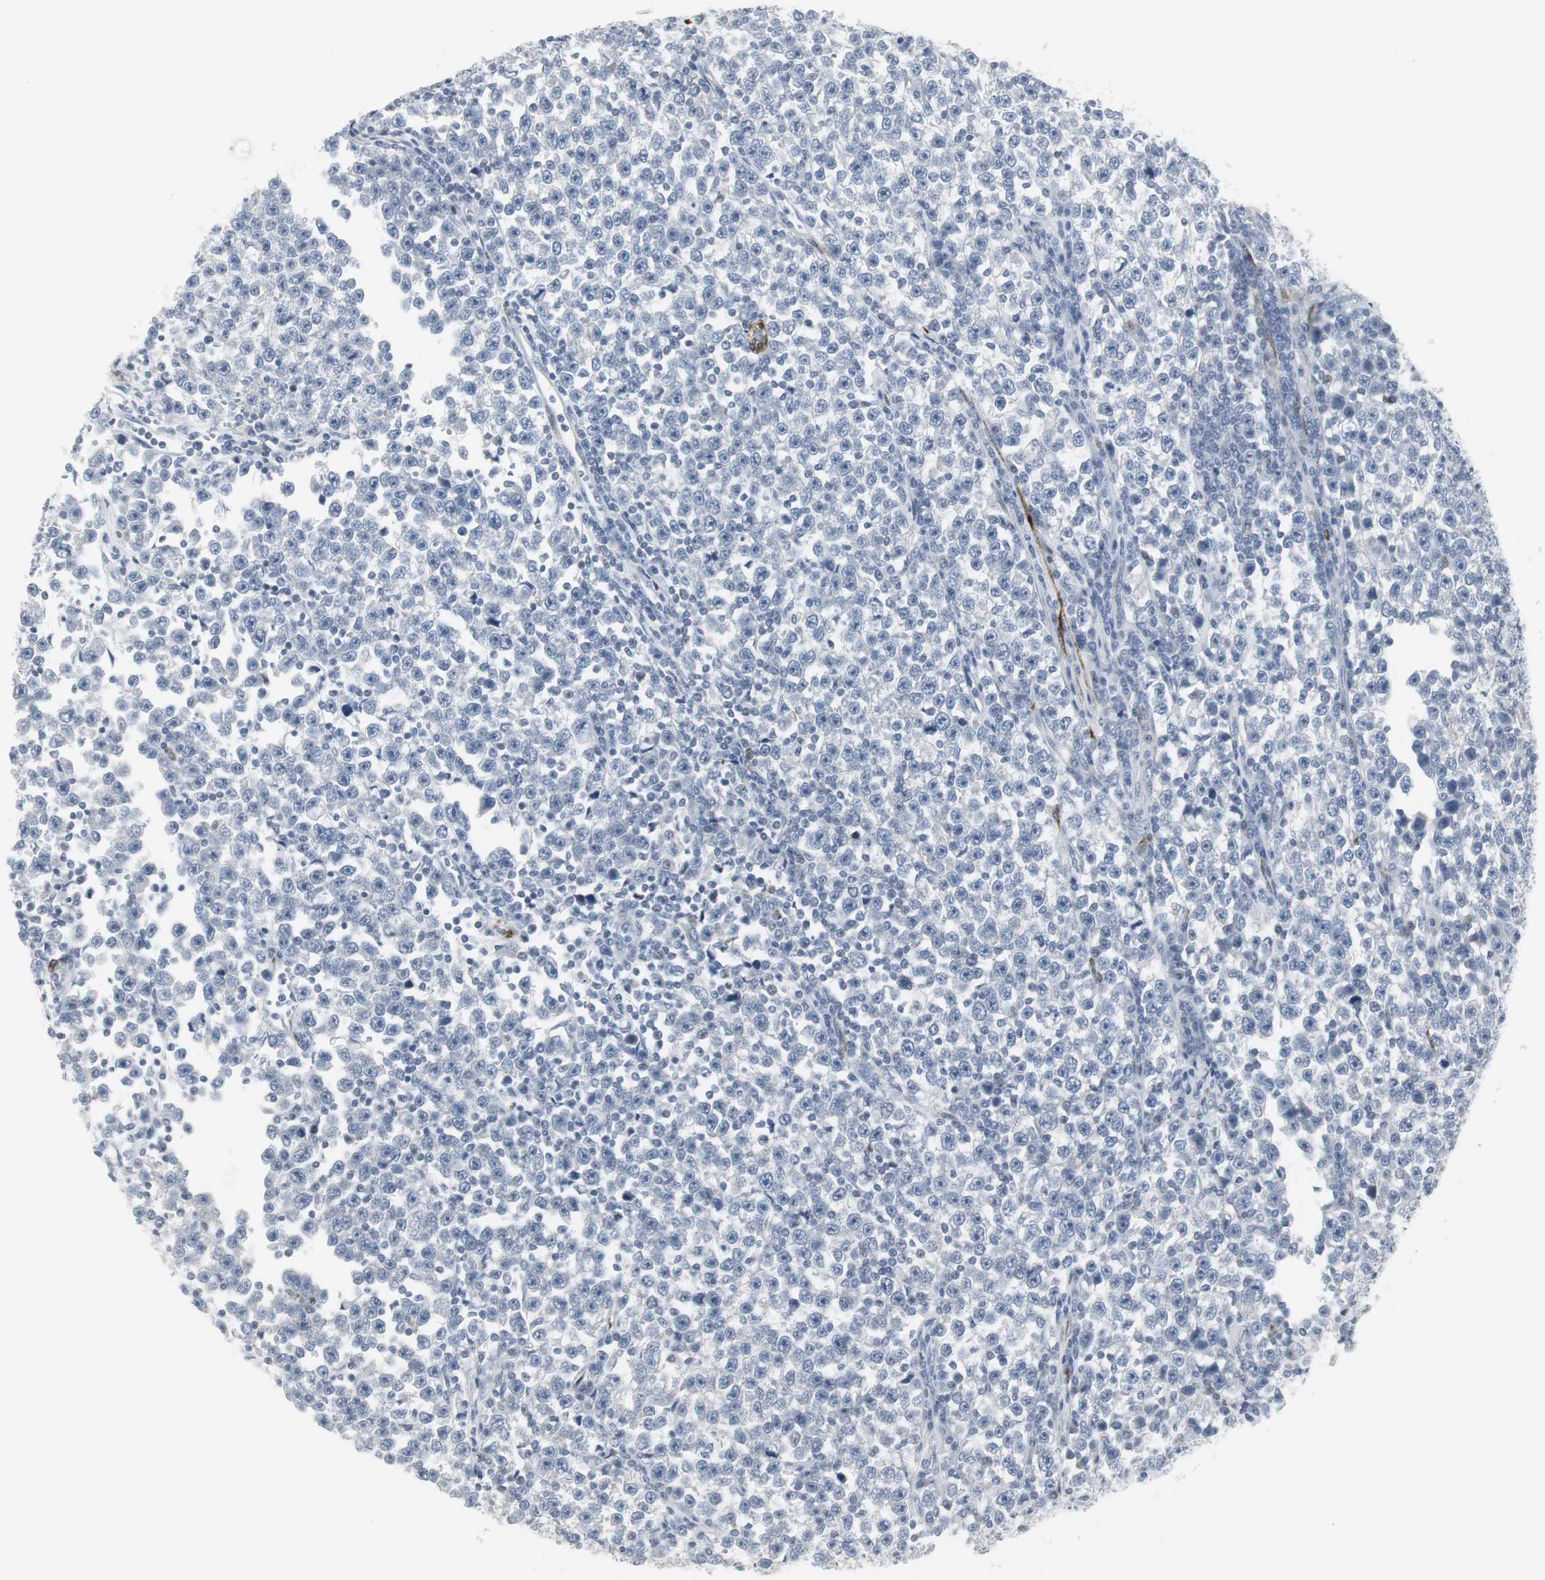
{"staining": {"intensity": "negative", "quantity": "none", "location": "none"}, "tissue": "testis cancer", "cell_type": "Tumor cells", "image_type": "cancer", "snomed": [{"axis": "morphology", "description": "Seminoma, NOS"}, {"axis": "topography", "description": "Testis"}], "caption": "Testis cancer was stained to show a protein in brown. There is no significant positivity in tumor cells.", "gene": "PPP1R14A", "patient": {"sex": "male", "age": 43}}